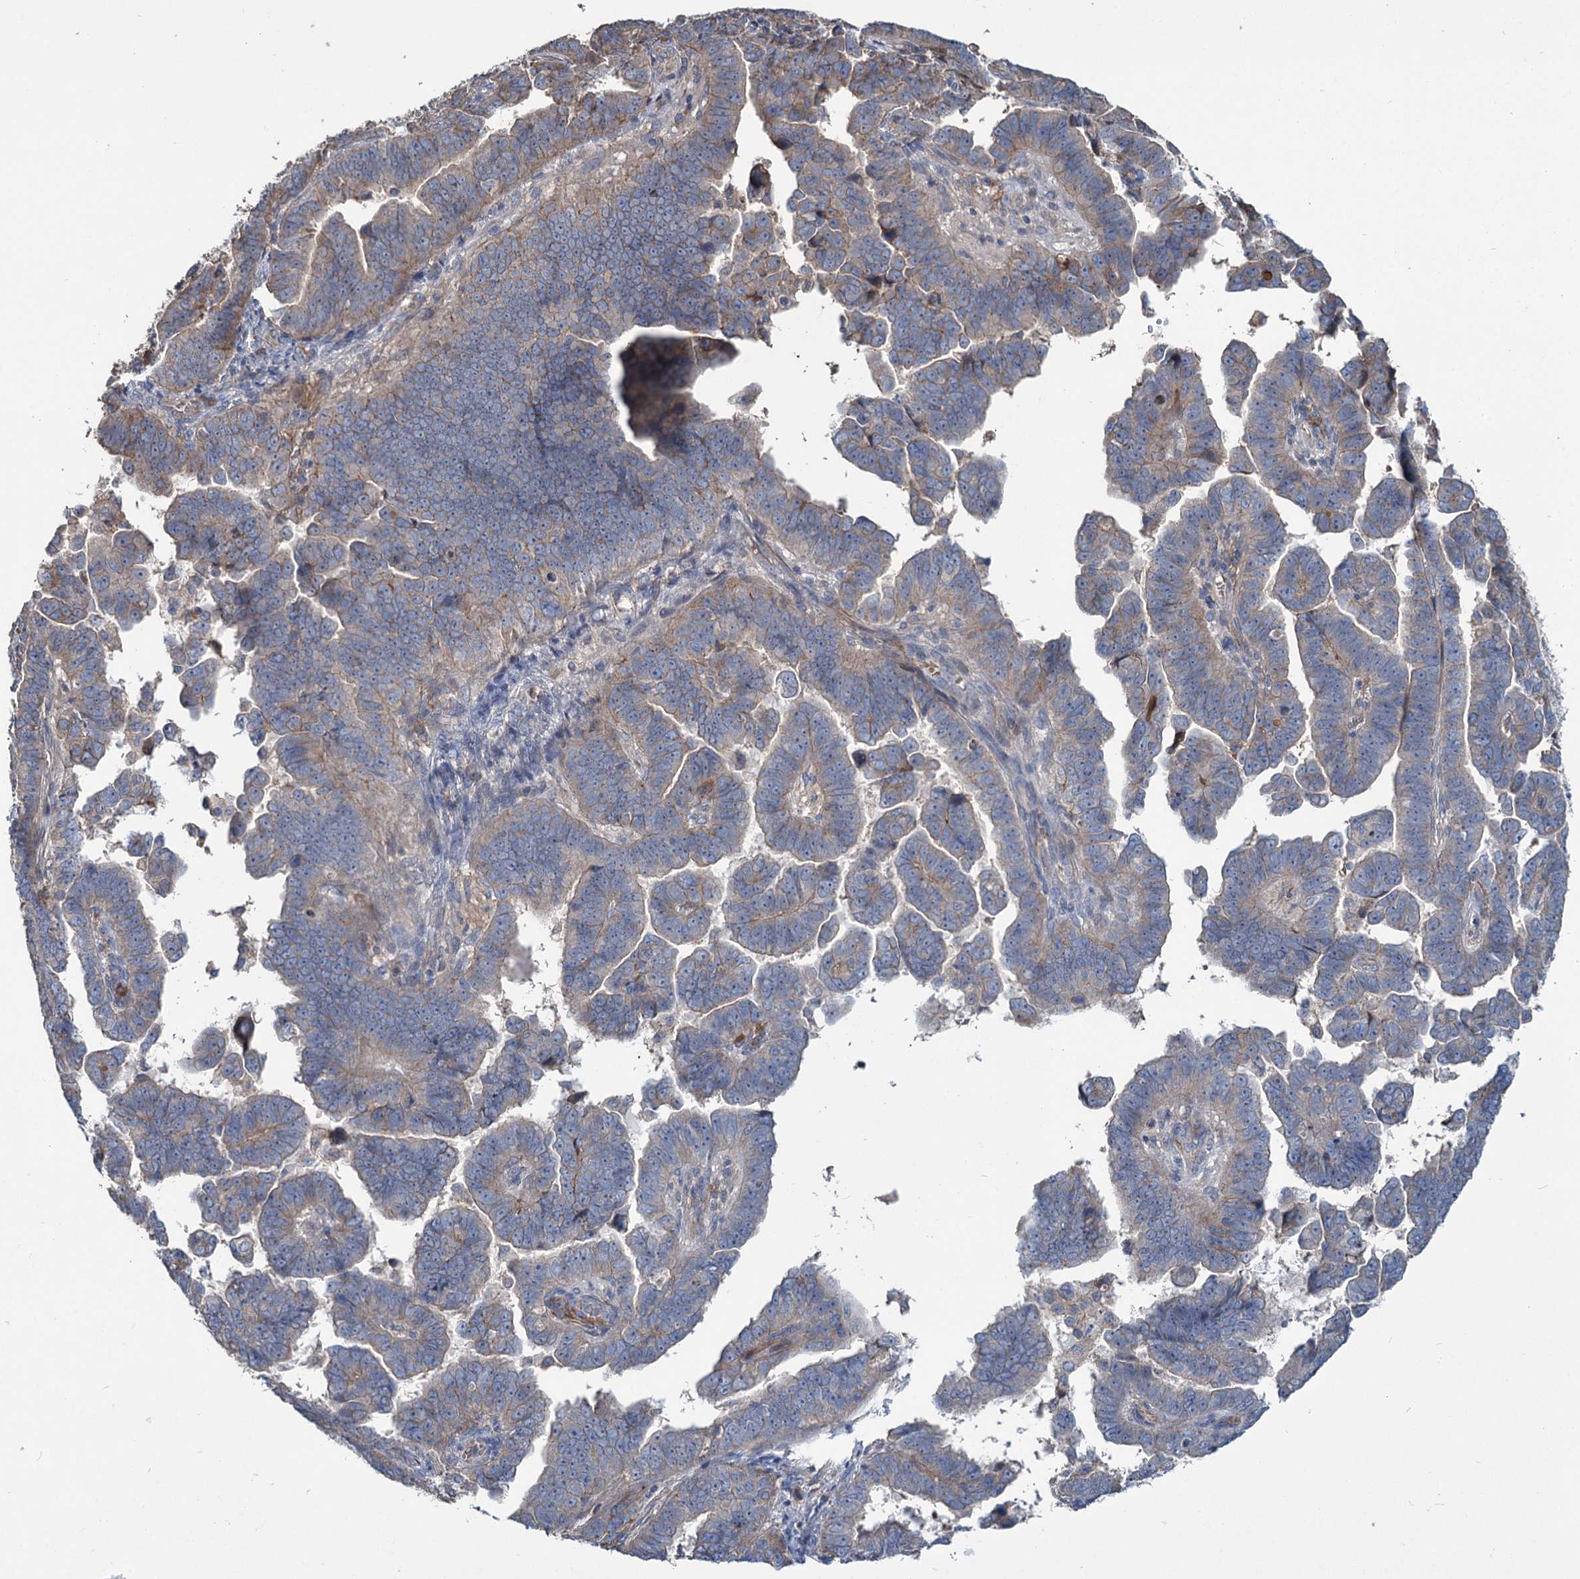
{"staining": {"intensity": "weak", "quantity": "25%-75%", "location": "cytoplasmic/membranous"}, "tissue": "endometrial cancer", "cell_type": "Tumor cells", "image_type": "cancer", "snomed": [{"axis": "morphology", "description": "Adenocarcinoma, NOS"}, {"axis": "topography", "description": "Endometrium"}], "caption": "Tumor cells demonstrate weak cytoplasmic/membranous expression in approximately 25%-75% of cells in endometrial cancer. (DAB IHC, brown staining for protein, blue staining for nuclei).", "gene": "URAD", "patient": {"sex": "female", "age": 75}}